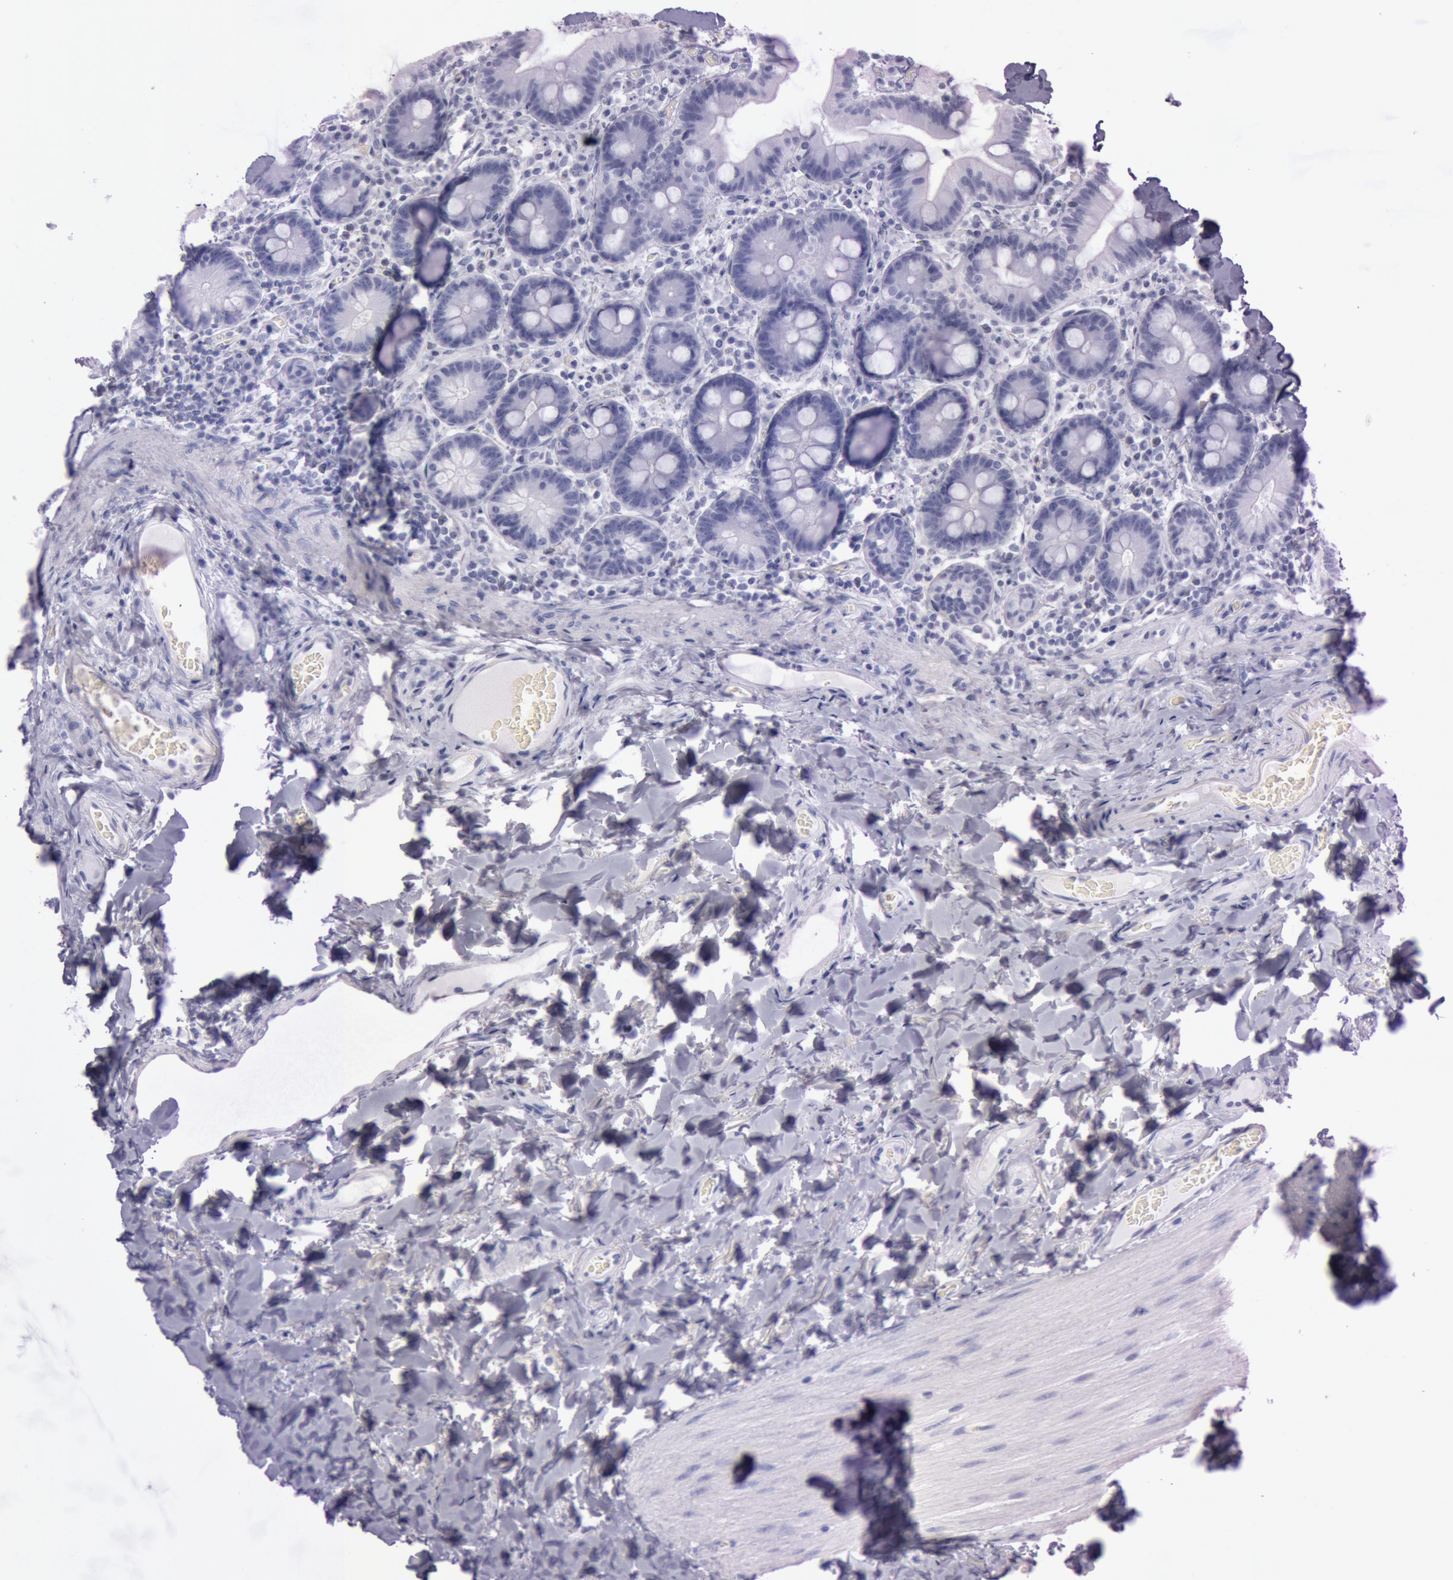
{"staining": {"intensity": "negative", "quantity": "none", "location": "none"}, "tissue": "duodenum", "cell_type": "Glandular cells", "image_type": "normal", "snomed": [{"axis": "morphology", "description": "Normal tissue, NOS"}, {"axis": "topography", "description": "Duodenum"}], "caption": "IHC photomicrograph of unremarkable duodenum: duodenum stained with DAB demonstrates no significant protein expression in glandular cells.", "gene": "S100A7", "patient": {"sex": "male", "age": 66}}